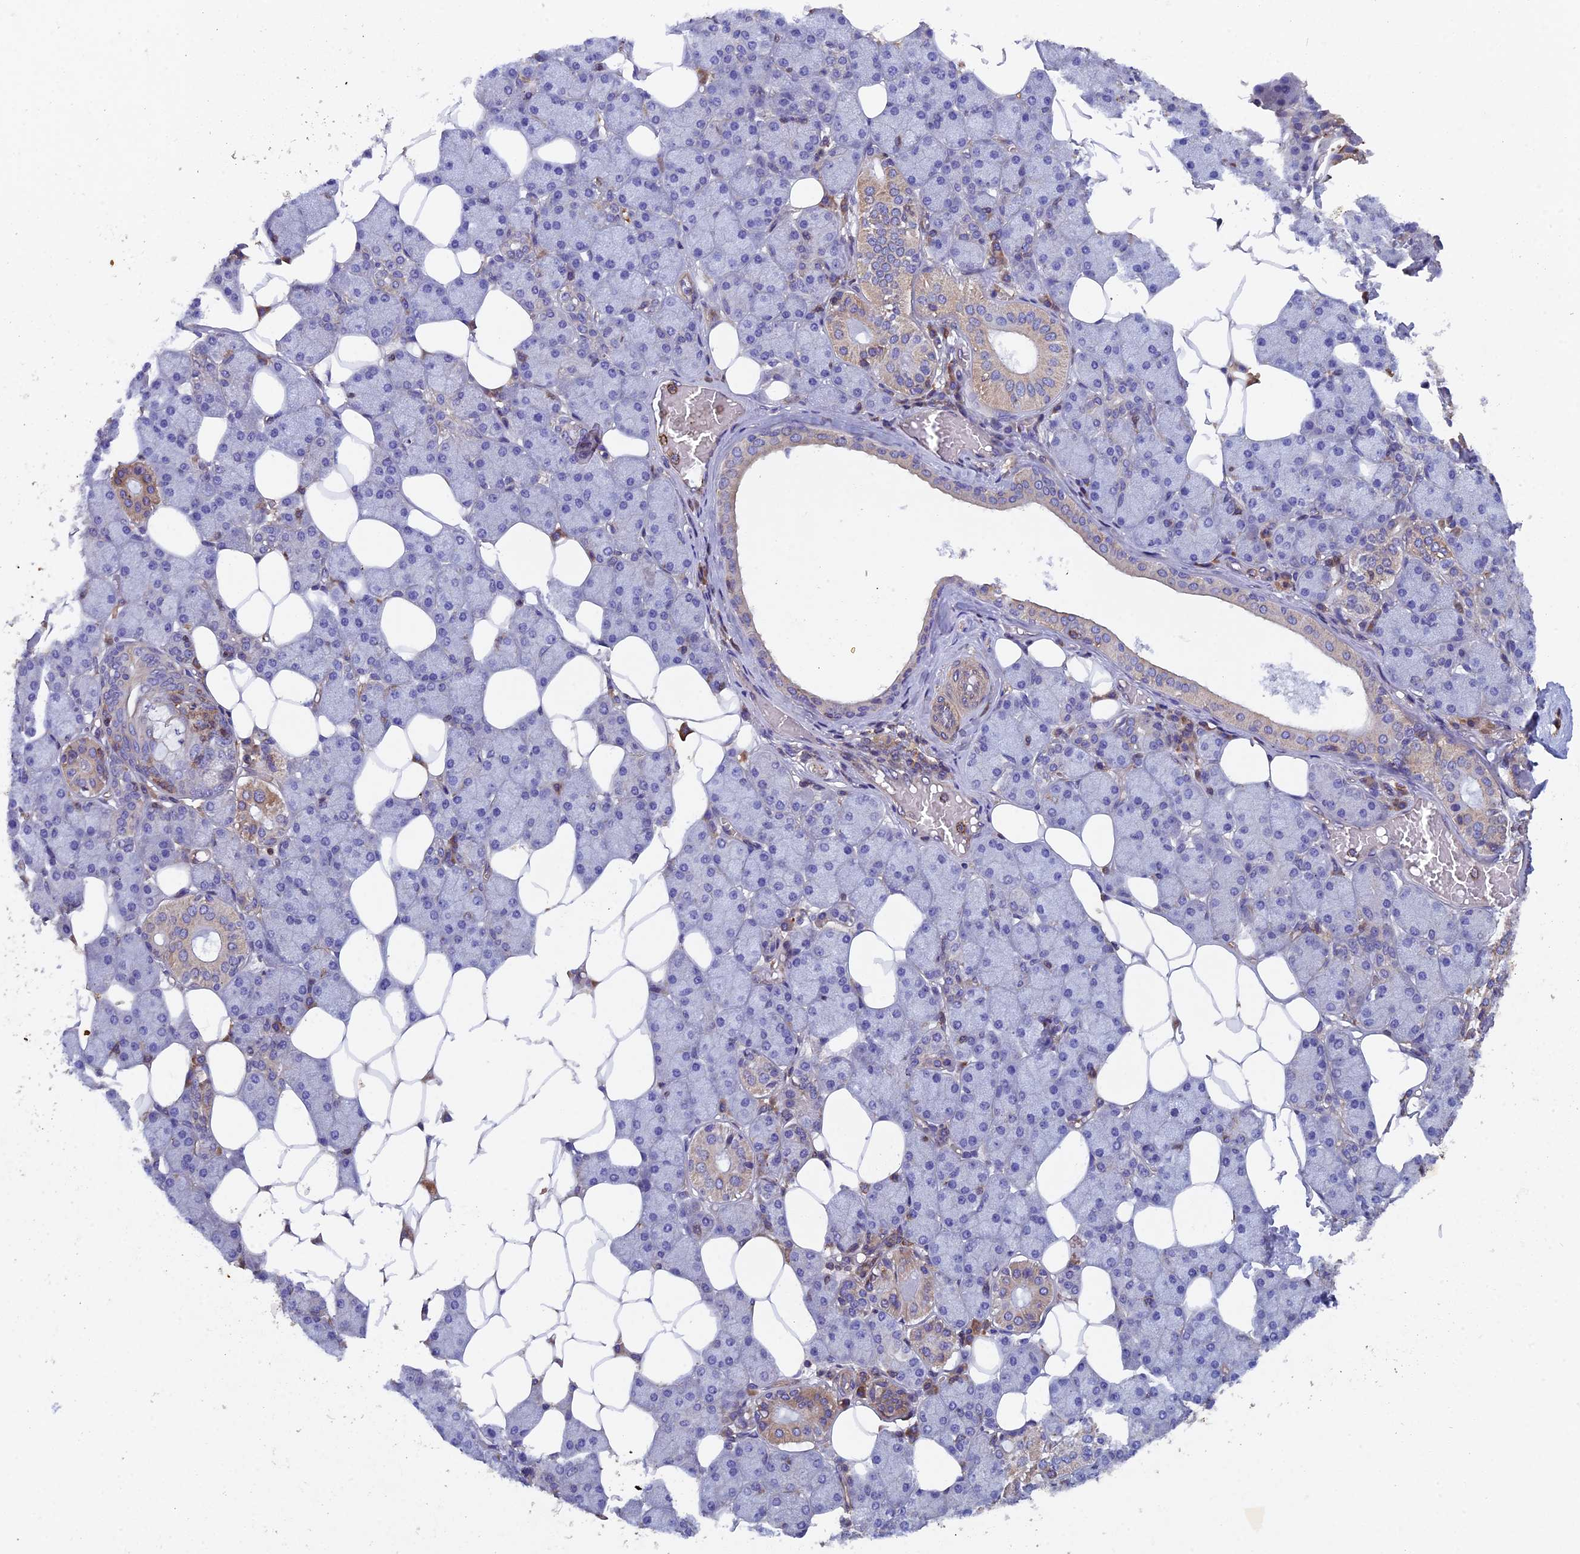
{"staining": {"intensity": "moderate", "quantity": "<25%", "location": "cytoplasmic/membranous"}, "tissue": "salivary gland", "cell_type": "Glandular cells", "image_type": "normal", "snomed": [{"axis": "morphology", "description": "Normal tissue, NOS"}, {"axis": "topography", "description": "Salivary gland"}], "caption": "IHC photomicrograph of benign salivary gland: human salivary gland stained using IHC reveals low levels of moderate protein expression localized specifically in the cytoplasmic/membranous of glandular cells, appearing as a cytoplasmic/membranous brown color.", "gene": "CCDC153", "patient": {"sex": "female", "age": 33}}